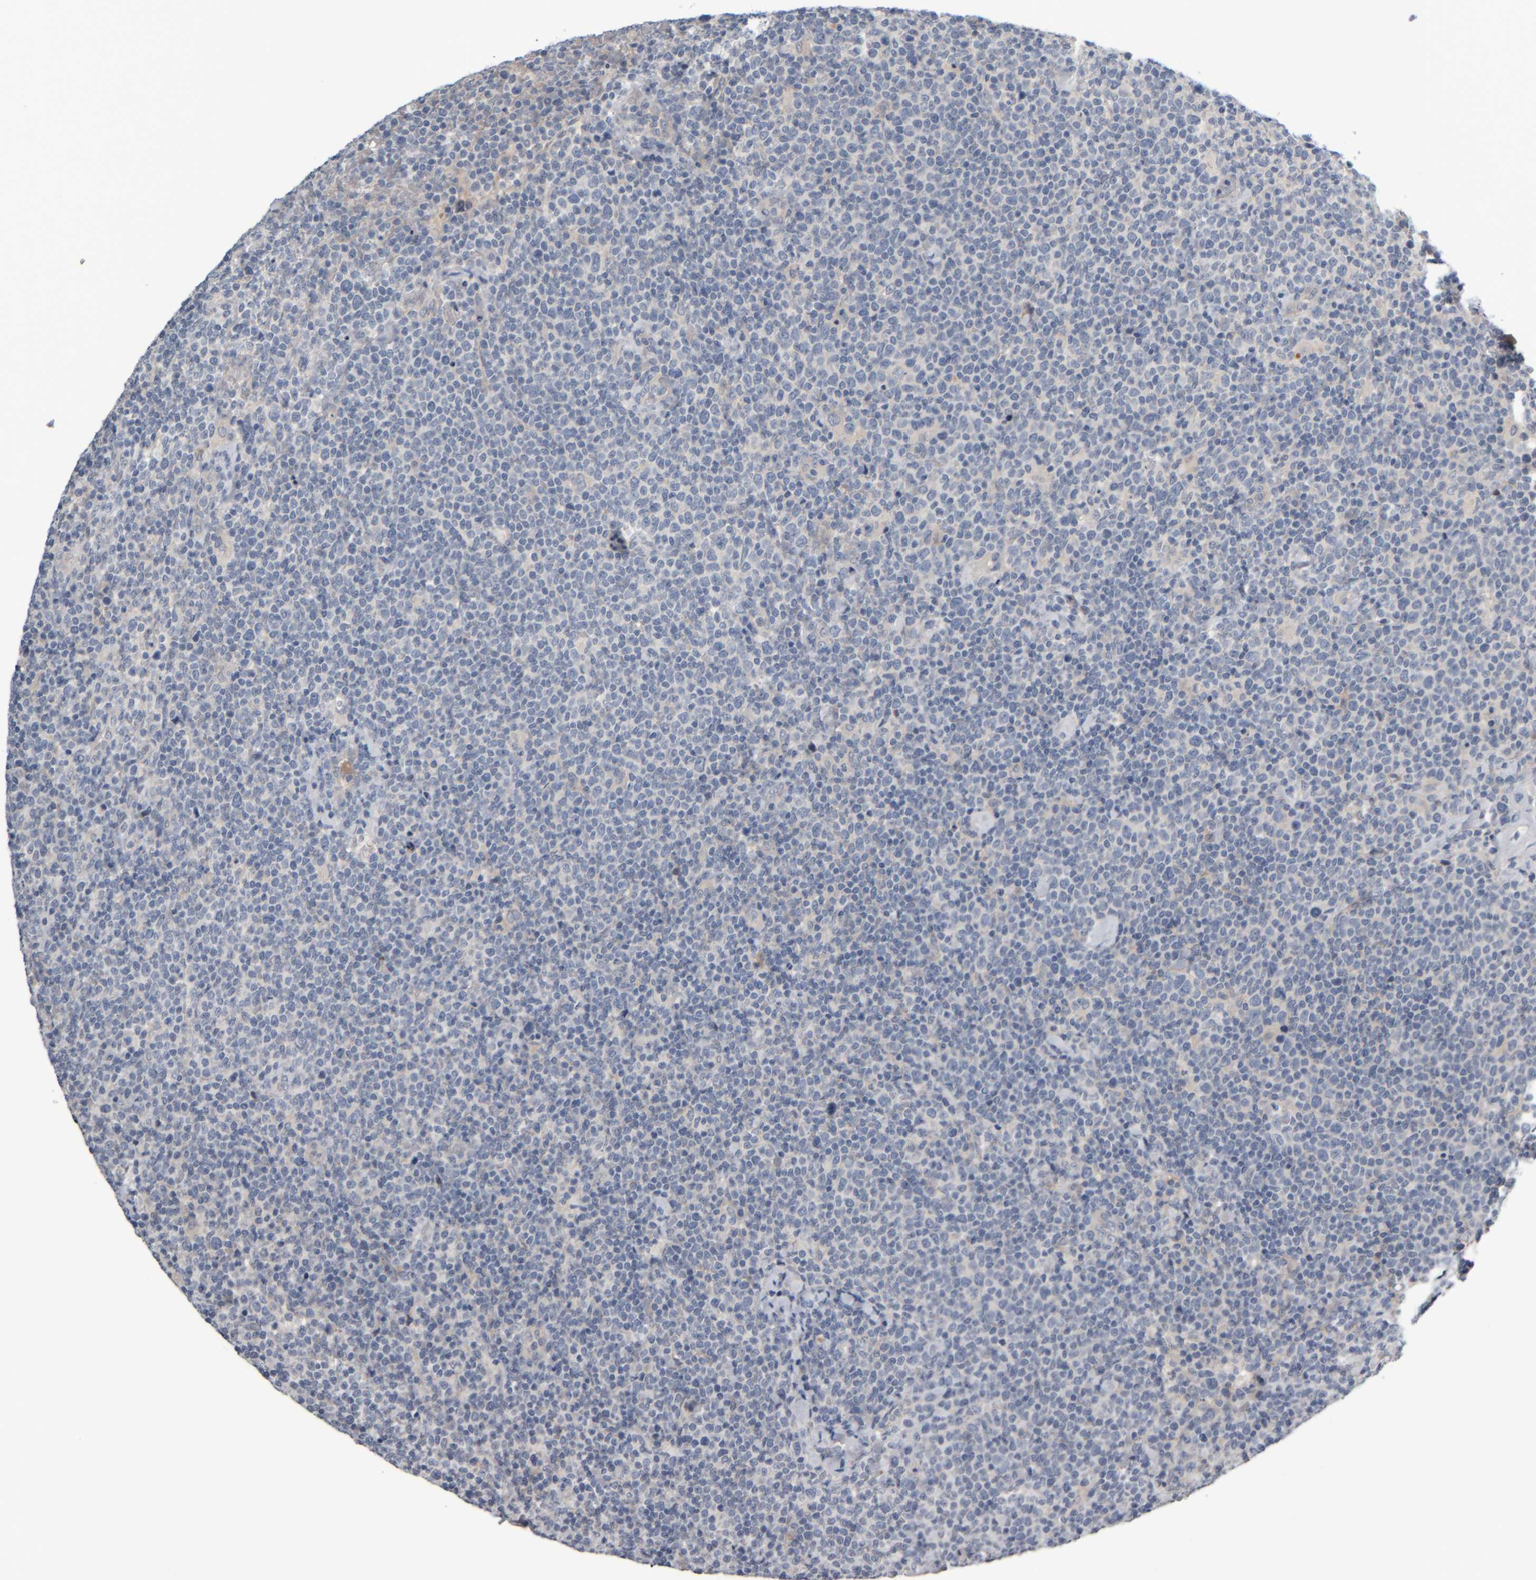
{"staining": {"intensity": "negative", "quantity": "none", "location": "none"}, "tissue": "lymphoma", "cell_type": "Tumor cells", "image_type": "cancer", "snomed": [{"axis": "morphology", "description": "Malignant lymphoma, non-Hodgkin's type, High grade"}, {"axis": "topography", "description": "Lymph node"}], "caption": "Immunohistochemistry (IHC) micrograph of lymphoma stained for a protein (brown), which demonstrates no expression in tumor cells.", "gene": "COL14A1", "patient": {"sex": "male", "age": 61}}